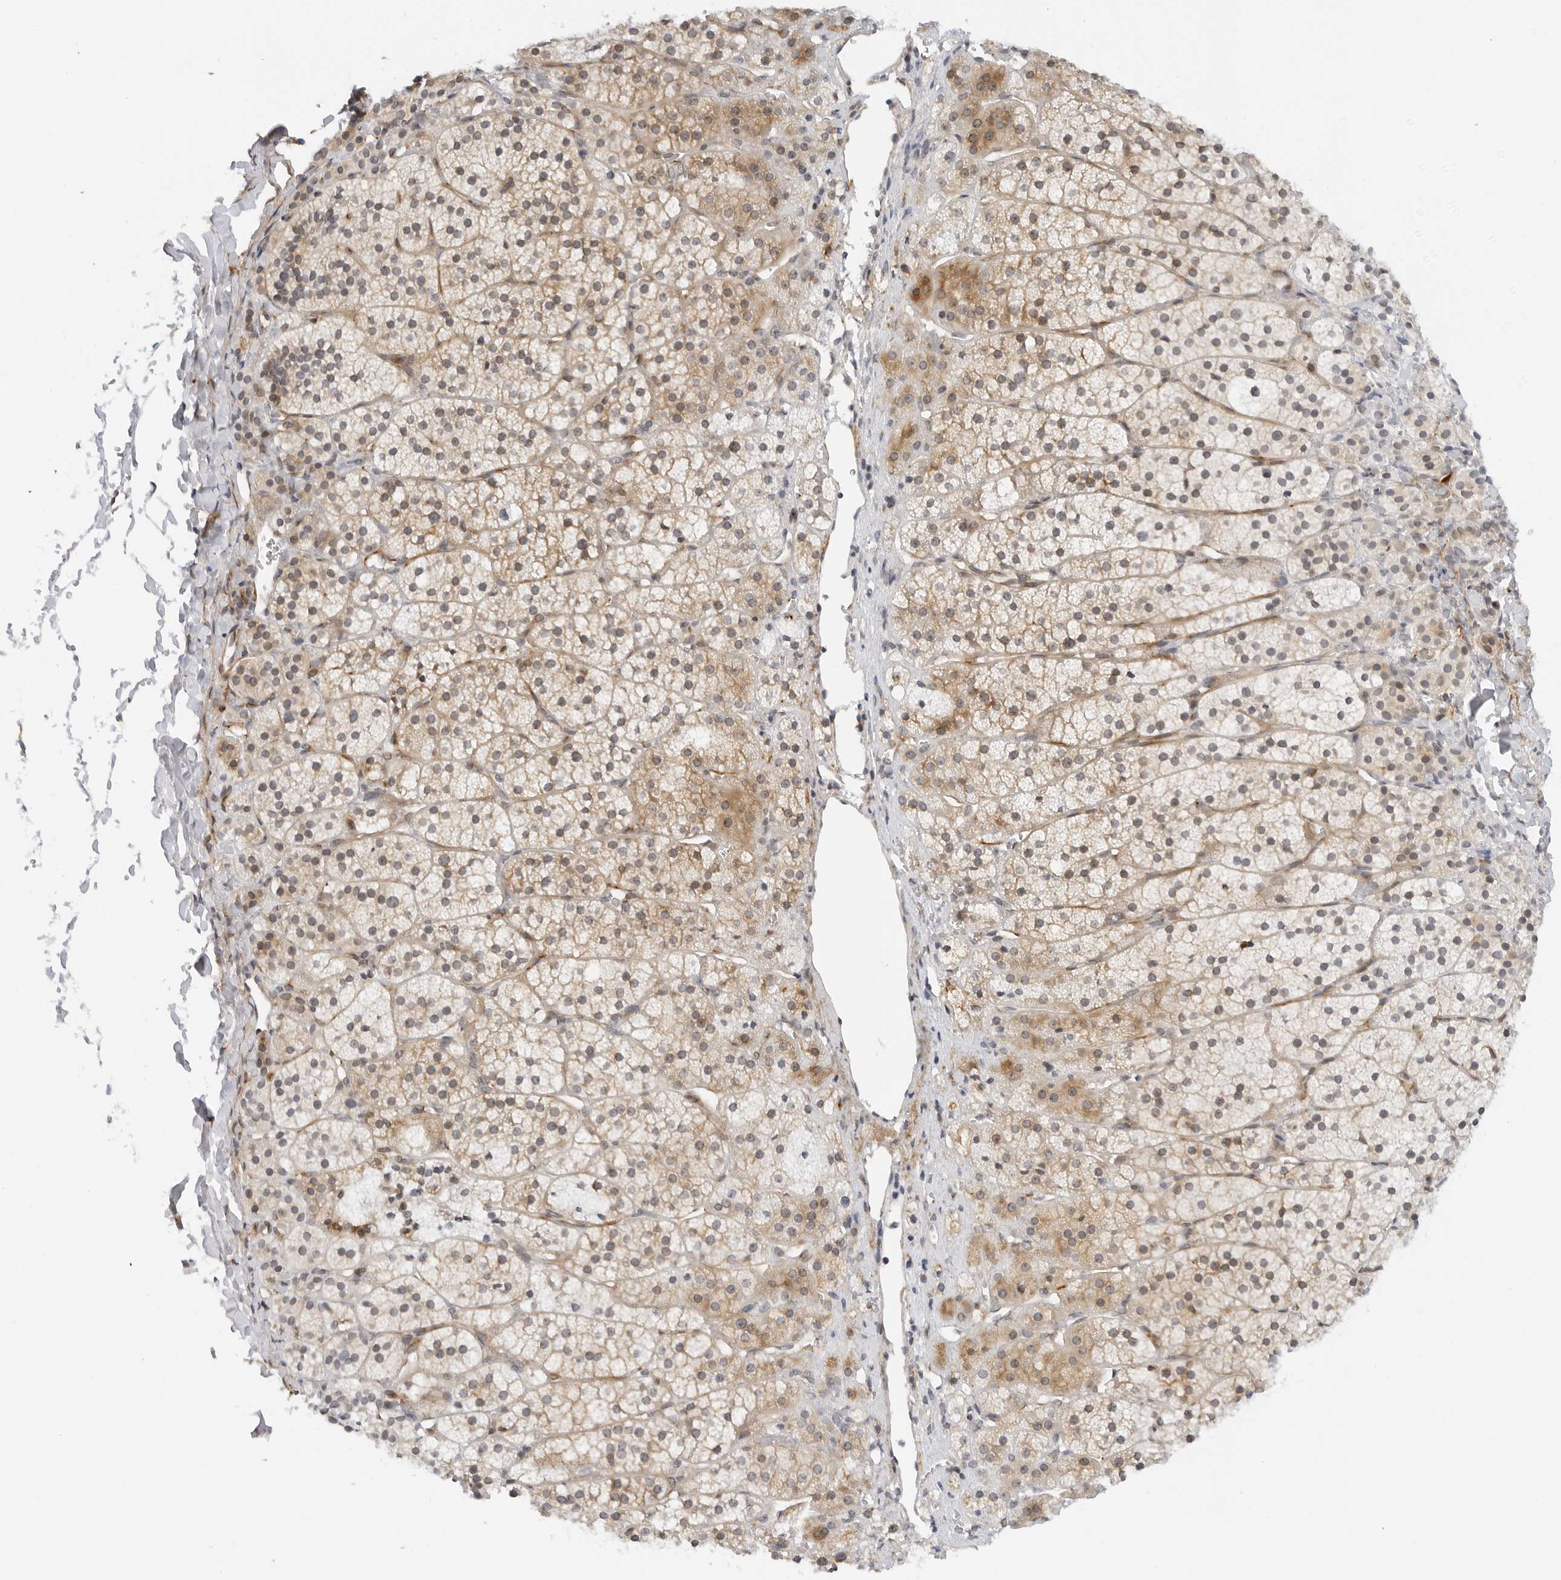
{"staining": {"intensity": "moderate", "quantity": "25%-75%", "location": "cytoplasmic/membranous"}, "tissue": "adrenal gland", "cell_type": "Glandular cells", "image_type": "normal", "snomed": [{"axis": "morphology", "description": "Normal tissue, NOS"}, {"axis": "topography", "description": "Adrenal gland"}], "caption": "This is a histology image of IHC staining of normal adrenal gland, which shows moderate staining in the cytoplasmic/membranous of glandular cells.", "gene": "MAP2K5", "patient": {"sex": "female", "age": 44}}